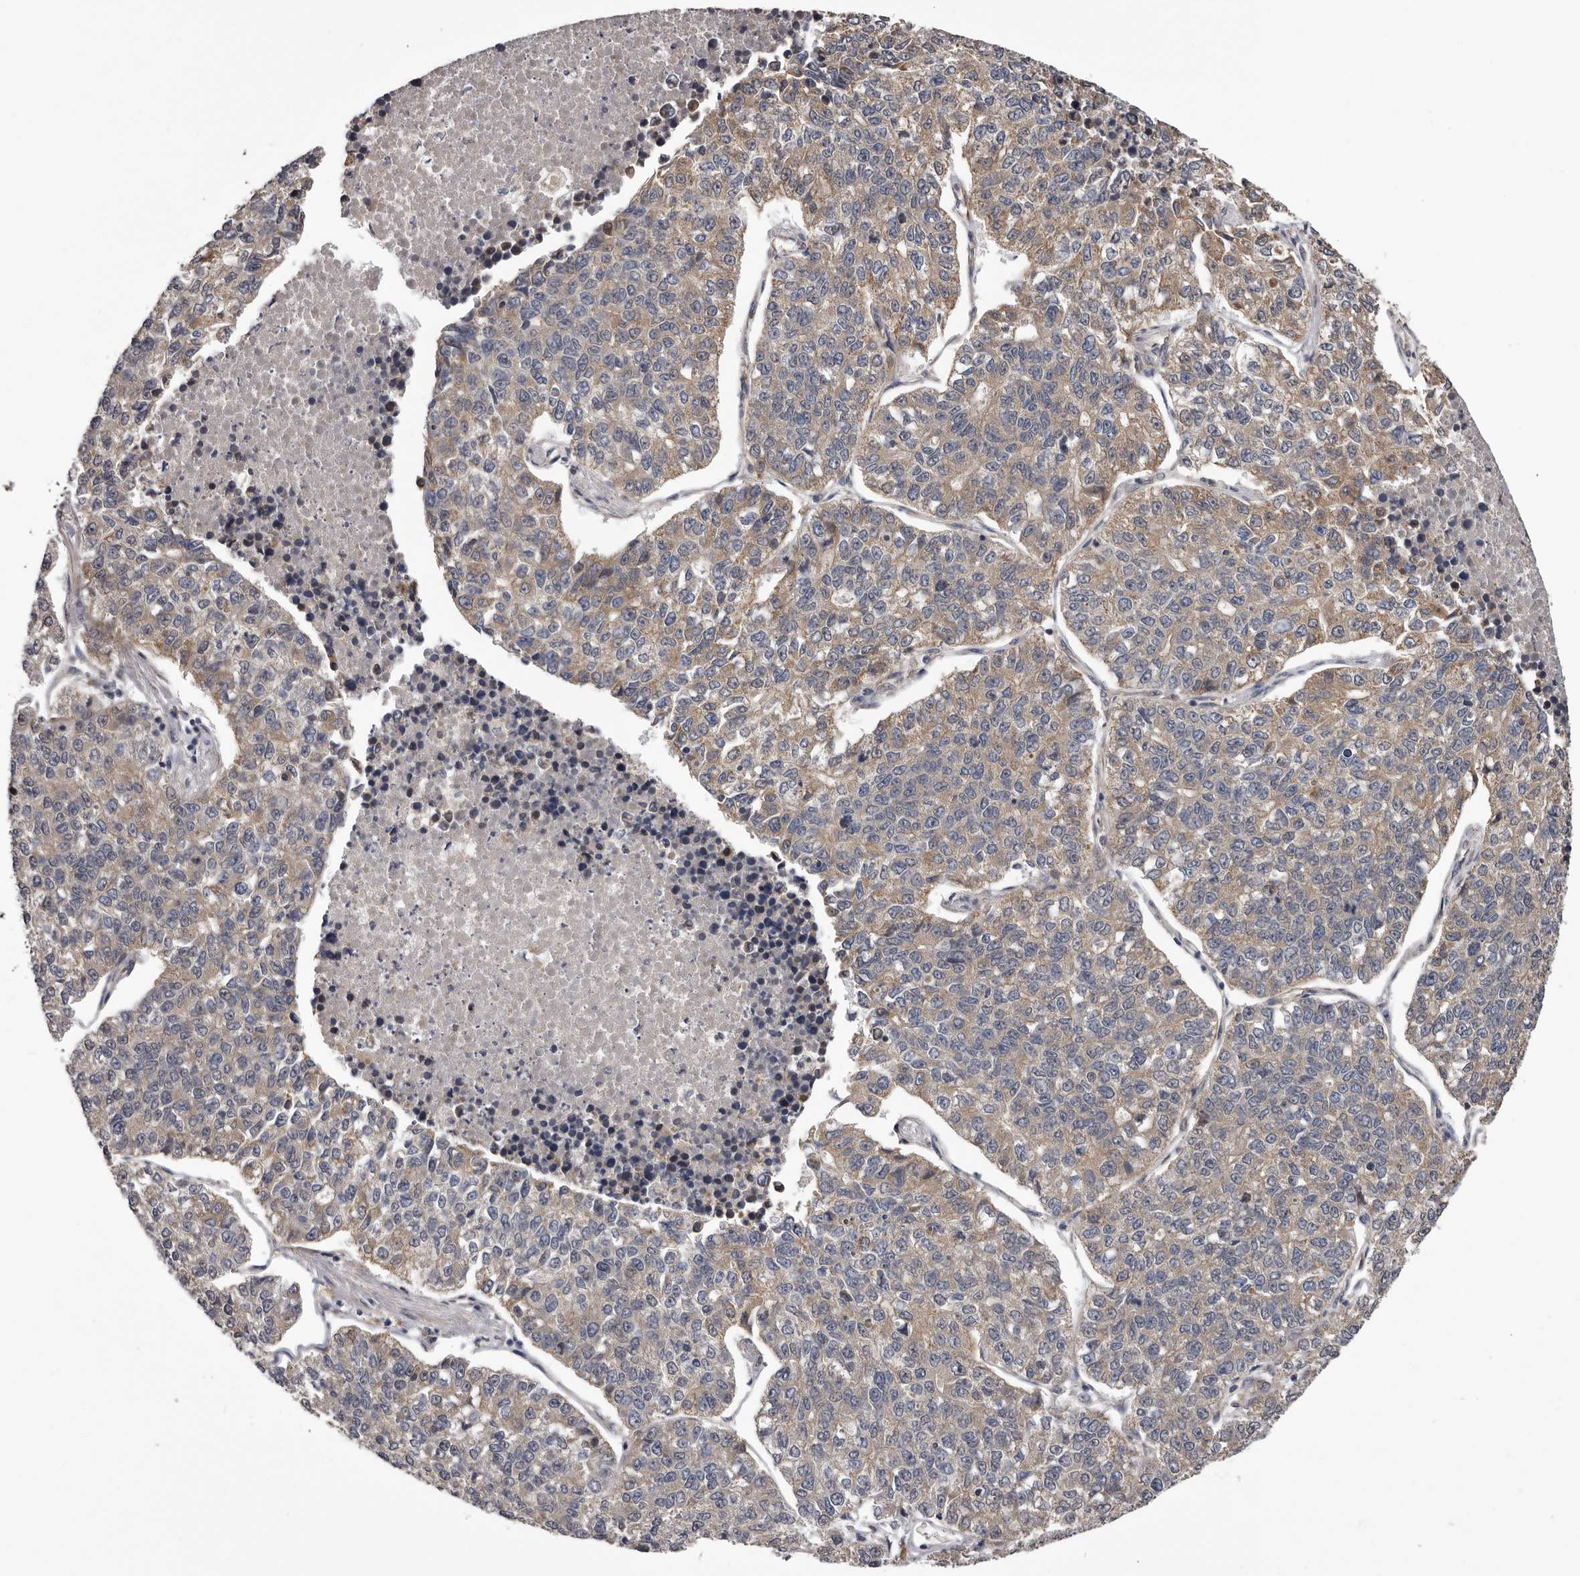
{"staining": {"intensity": "weak", "quantity": "25%-75%", "location": "cytoplasmic/membranous"}, "tissue": "lung cancer", "cell_type": "Tumor cells", "image_type": "cancer", "snomed": [{"axis": "morphology", "description": "Adenocarcinoma, NOS"}, {"axis": "topography", "description": "Lung"}], "caption": "There is low levels of weak cytoplasmic/membranous staining in tumor cells of lung cancer (adenocarcinoma), as demonstrated by immunohistochemical staining (brown color).", "gene": "VPS37A", "patient": {"sex": "male", "age": 49}}